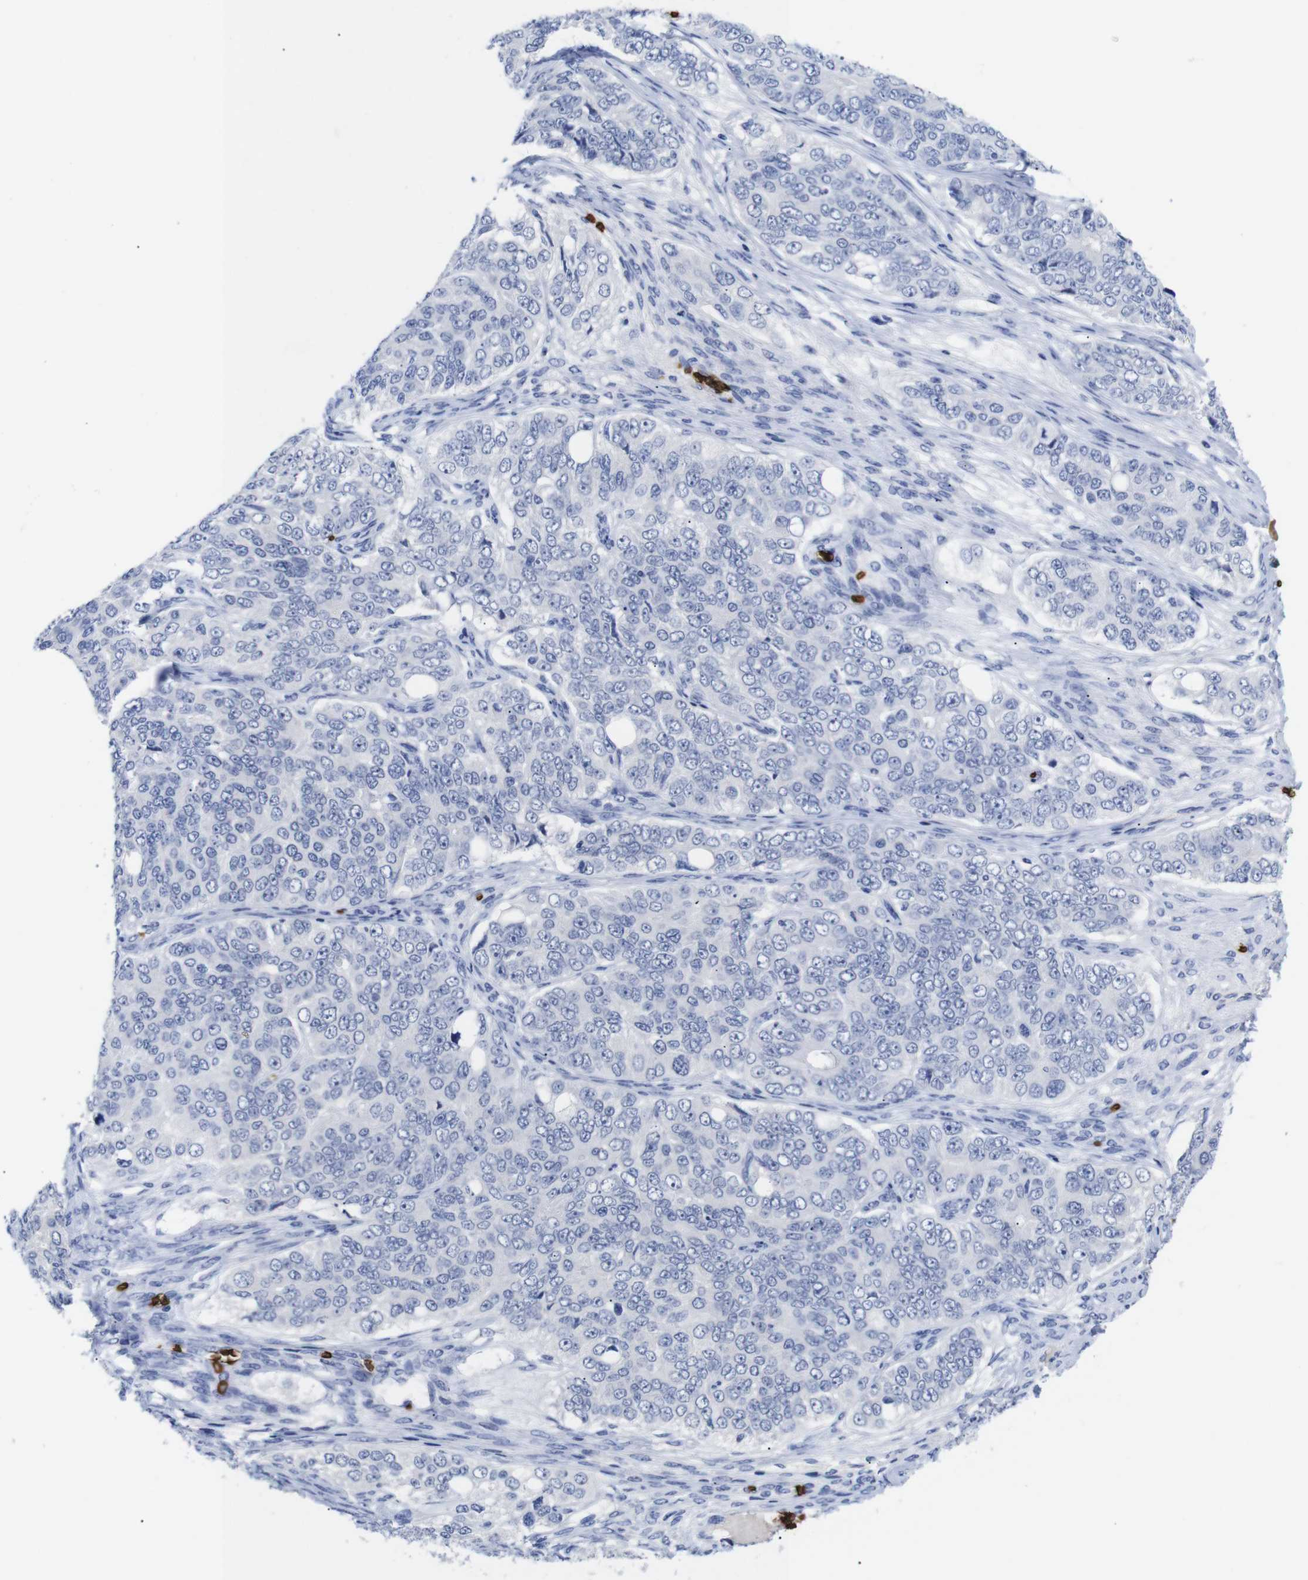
{"staining": {"intensity": "negative", "quantity": "none", "location": "none"}, "tissue": "ovarian cancer", "cell_type": "Tumor cells", "image_type": "cancer", "snomed": [{"axis": "morphology", "description": "Carcinoma, endometroid"}, {"axis": "topography", "description": "Ovary"}], "caption": "Tumor cells show no significant protein expression in ovarian cancer.", "gene": "S1PR2", "patient": {"sex": "female", "age": 51}}